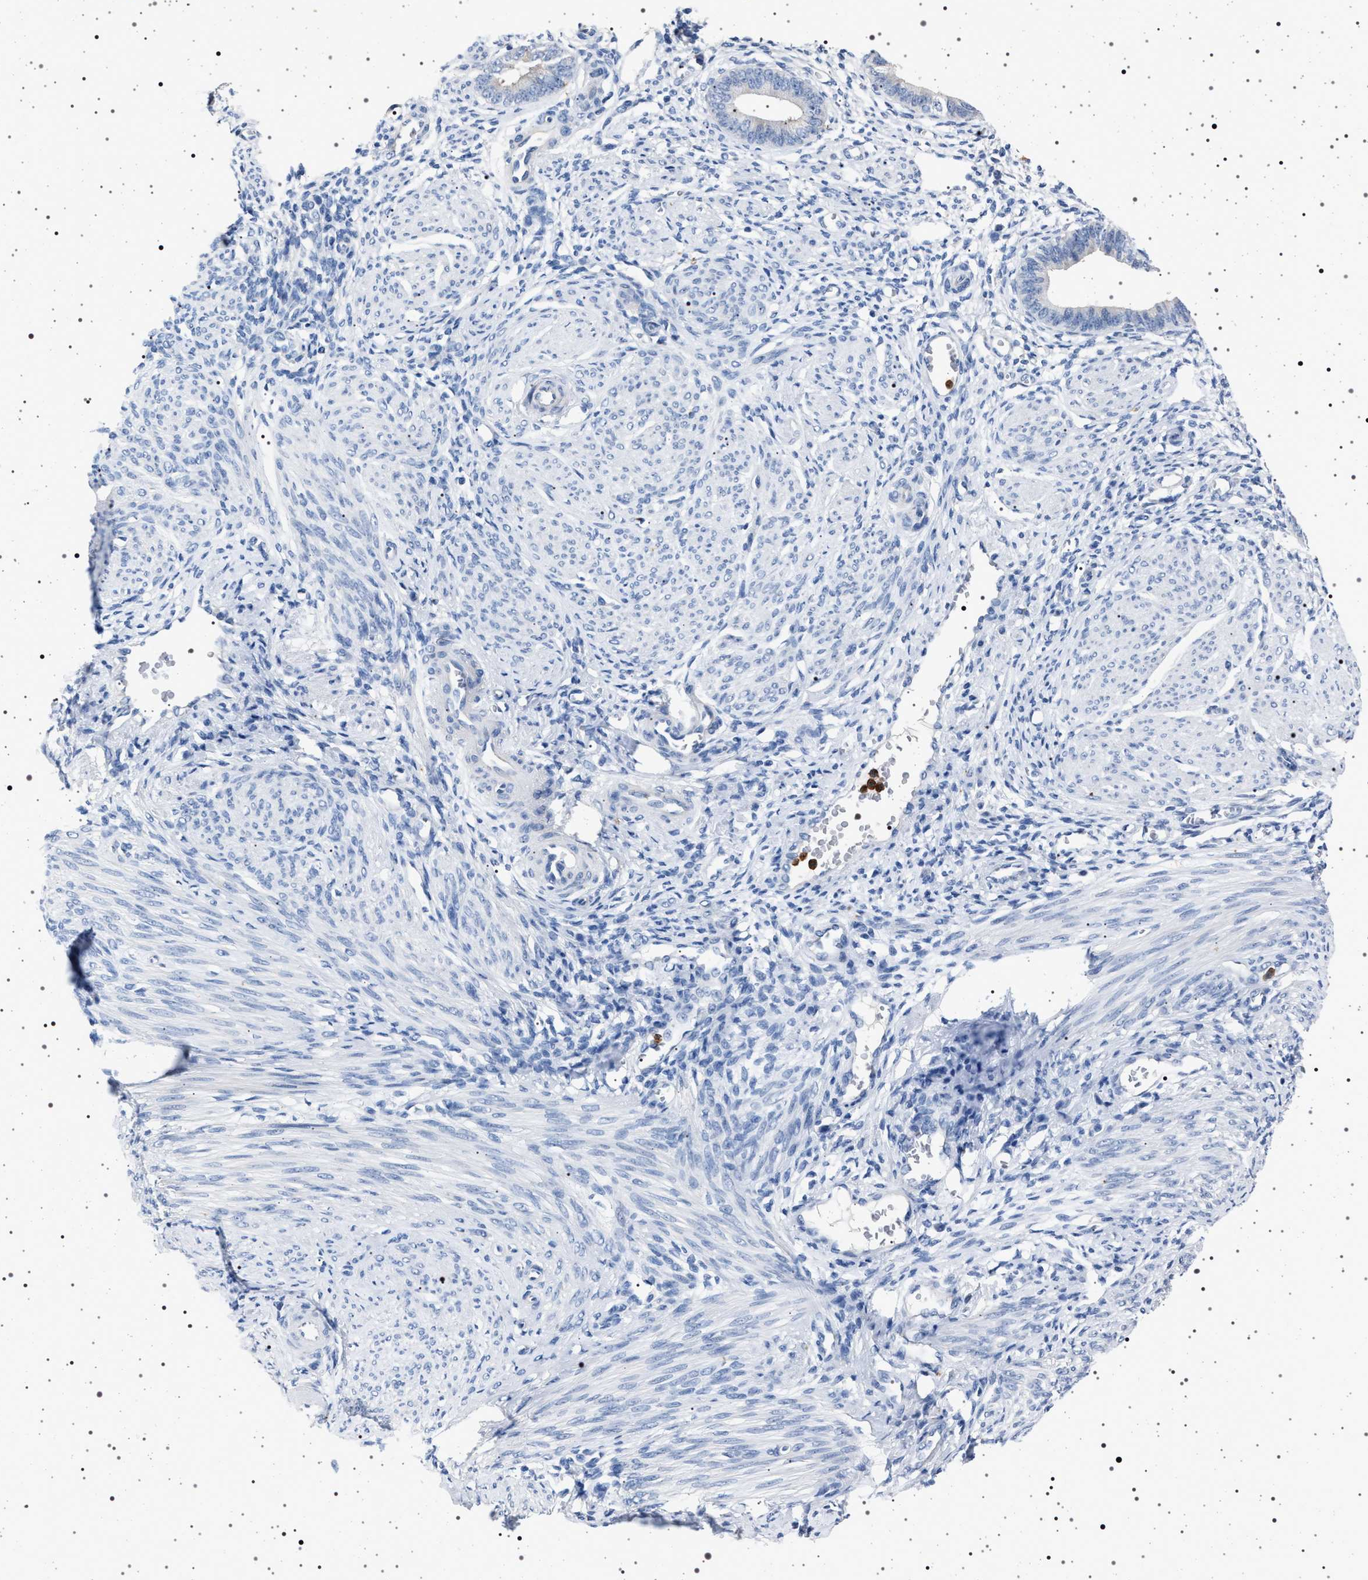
{"staining": {"intensity": "negative", "quantity": "none", "location": "none"}, "tissue": "endometrium", "cell_type": "Cells in endometrial stroma", "image_type": "normal", "snomed": [{"axis": "morphology", "description": "Normal tissue, NOS"}, {"axis": "topography", "description": "Endometrium"}], "caption": "An image of endometrium stained for a protein shows no brown staining in cells in endometrial stroma. The staining was performed using DAB to visualize the protein expression in brown, while the nuclei were stained in blue with hematoxylin (Magnification: 20x).", "gene": "NAT9", "patient": {"sex": "female", "age": 46}}